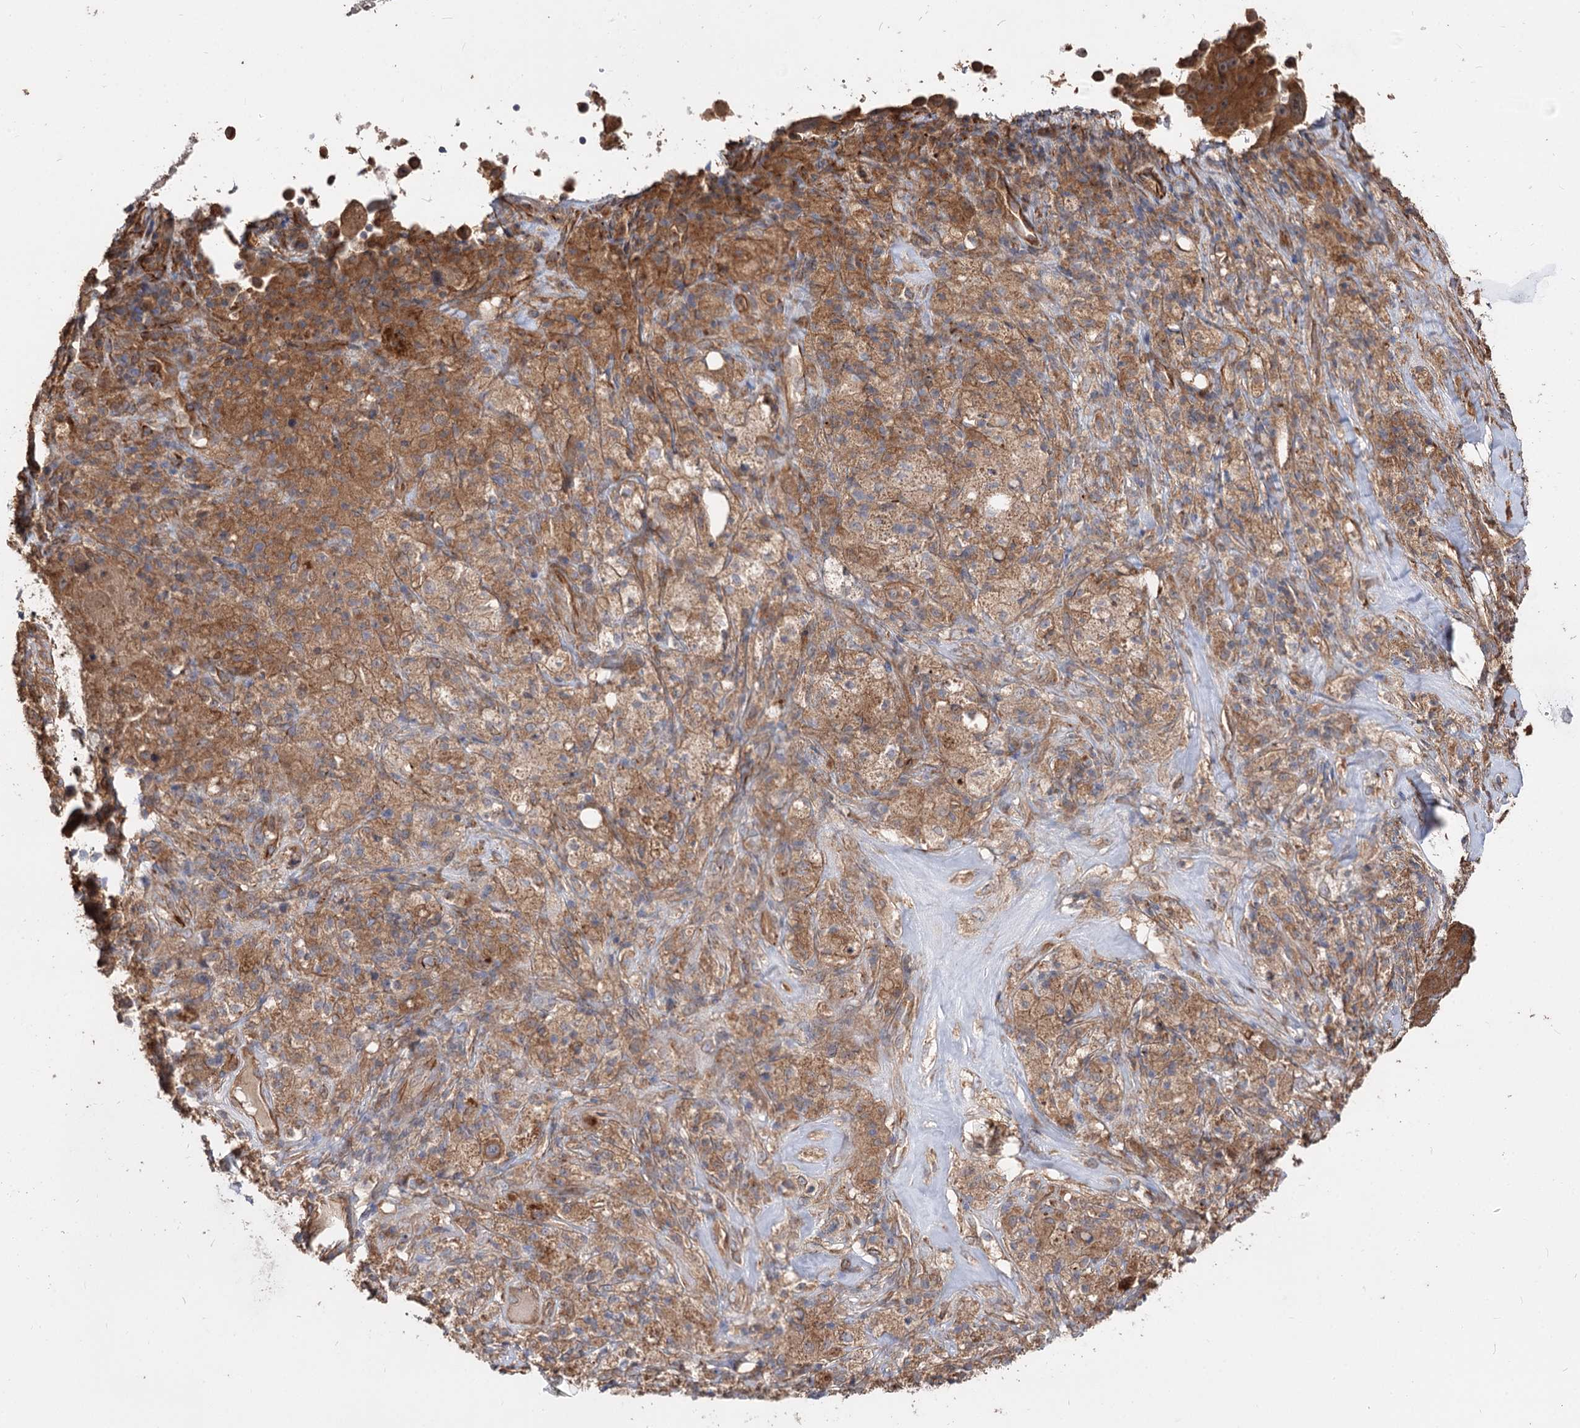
{"staining": {"intensity": "moderate", "quantity": ">75%", "location": "cytoplasmic/membranous"}, "tissue": "melanoma", "cell_type": "Tumor cells", "image_type": "cancer", "snomed": [{"axis": "morphology", "description": "Malignant melanoma, Metastatic site"}, {"axis": "topography", "description": "Lymph node"}], "caption": "Immunohistochemical staining of malignant melanoma (metastatic site) exhibits moderate cytoplasmic/membranous protein staining in about >75% of tumor cells.", "gene": "SPART", "patient": {"sex": "male", "age": 62}}